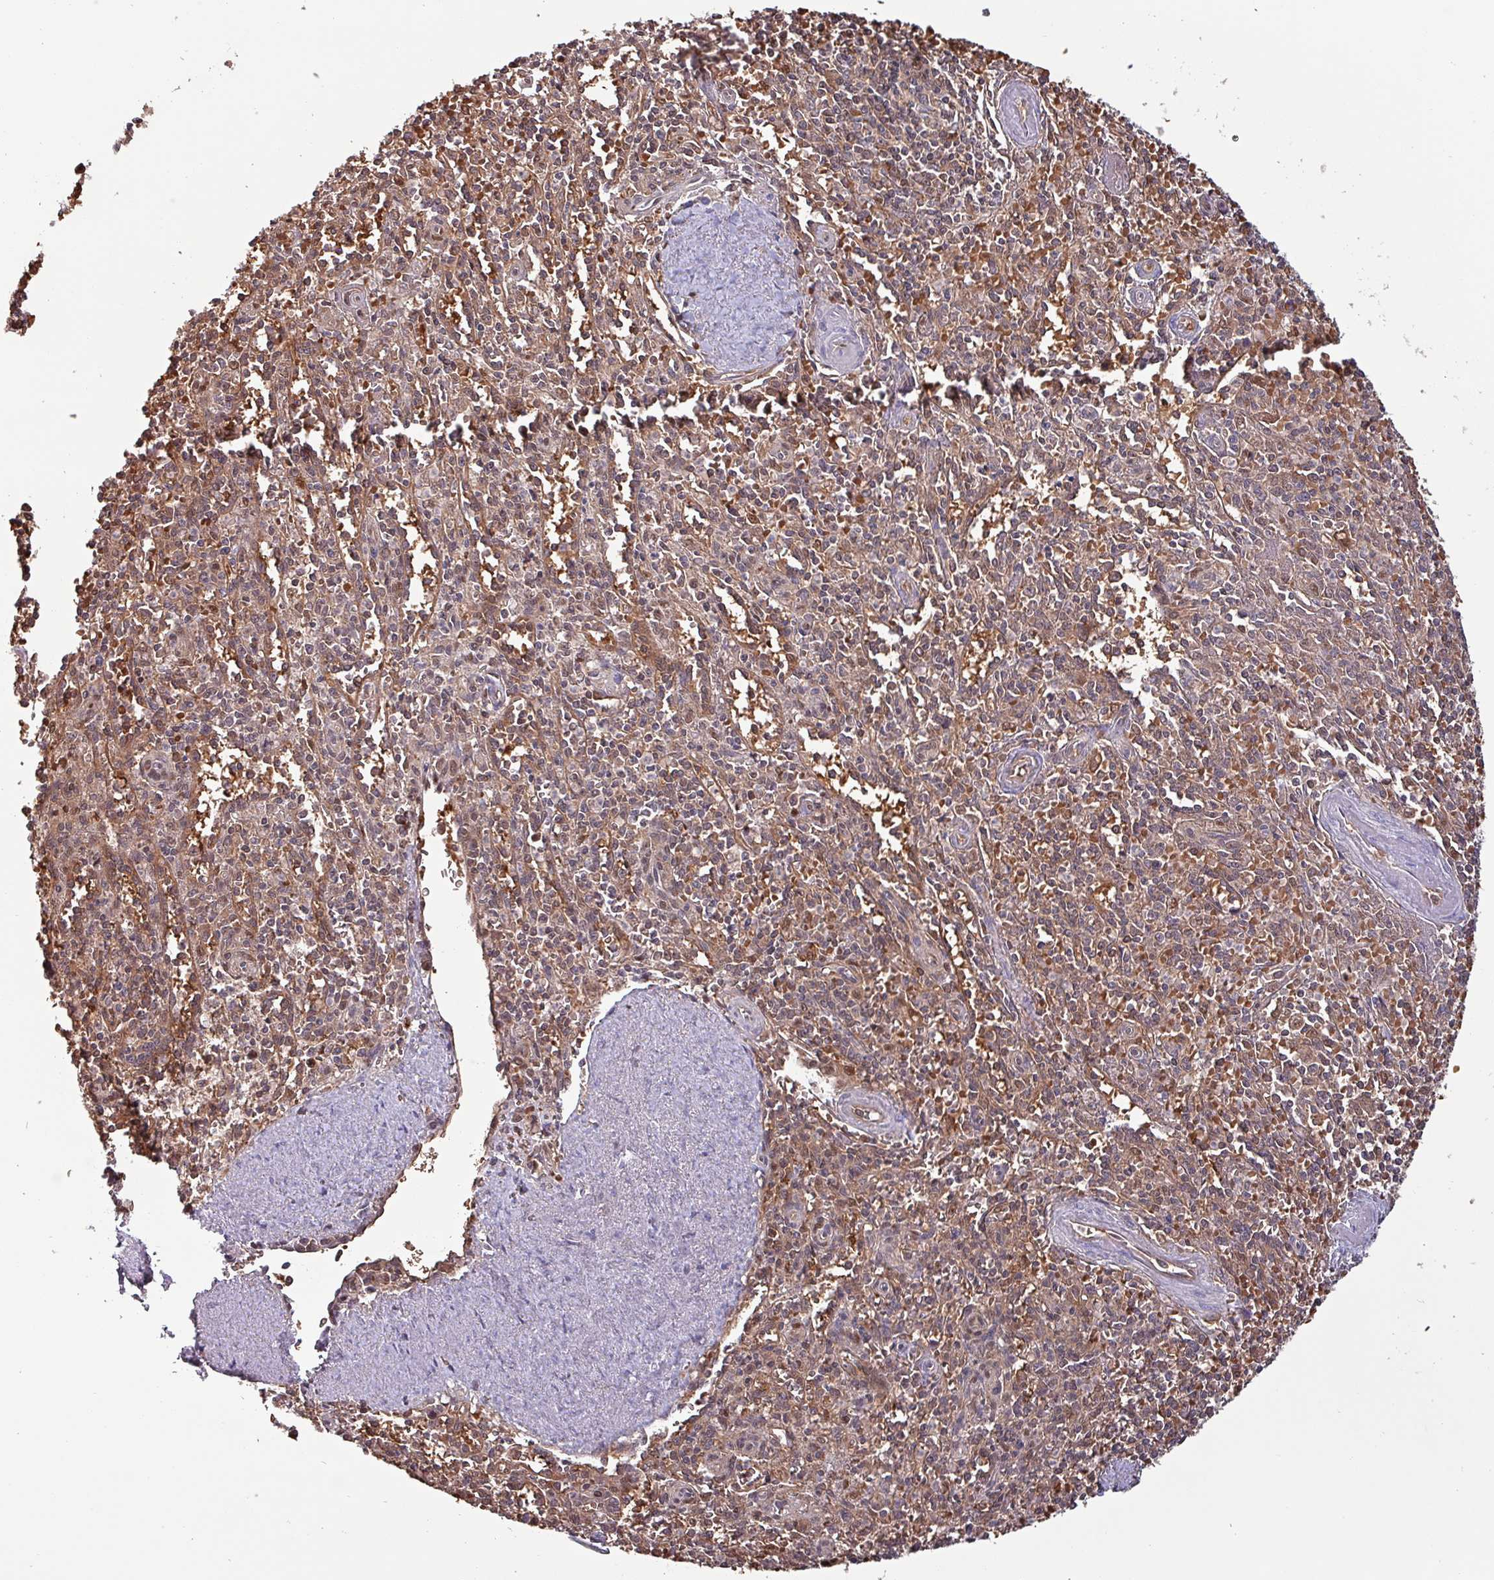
{"staining": {"intensity": "moderate", "quantity": ">75%", "location": "cytoplasmic/membranous,nuclear"}, "tissue": "spleen", "cell_type": "Cells in red pulp", "image_type": "normal", "snomed": [{"axis": "morphology", "description": "Normal tissue, NOS"}, {"axis": "topography", "description": "Spleen"}], "caption": "Immunohistochemistry (IHC) (DAB (3,3'-diaminobenzidine)) staining of normal spleen displays moderate cytoplasmic/membranous,nuclear protein staining in approximately >75% of cells in red pulp. The protein of interest is stained brown, and the nuclei are stained in blue (DAB IHC with brightfield microscopy, high magnification).", "gene": "PSMB8", "patient": {"sex": "female", "age": 70}}